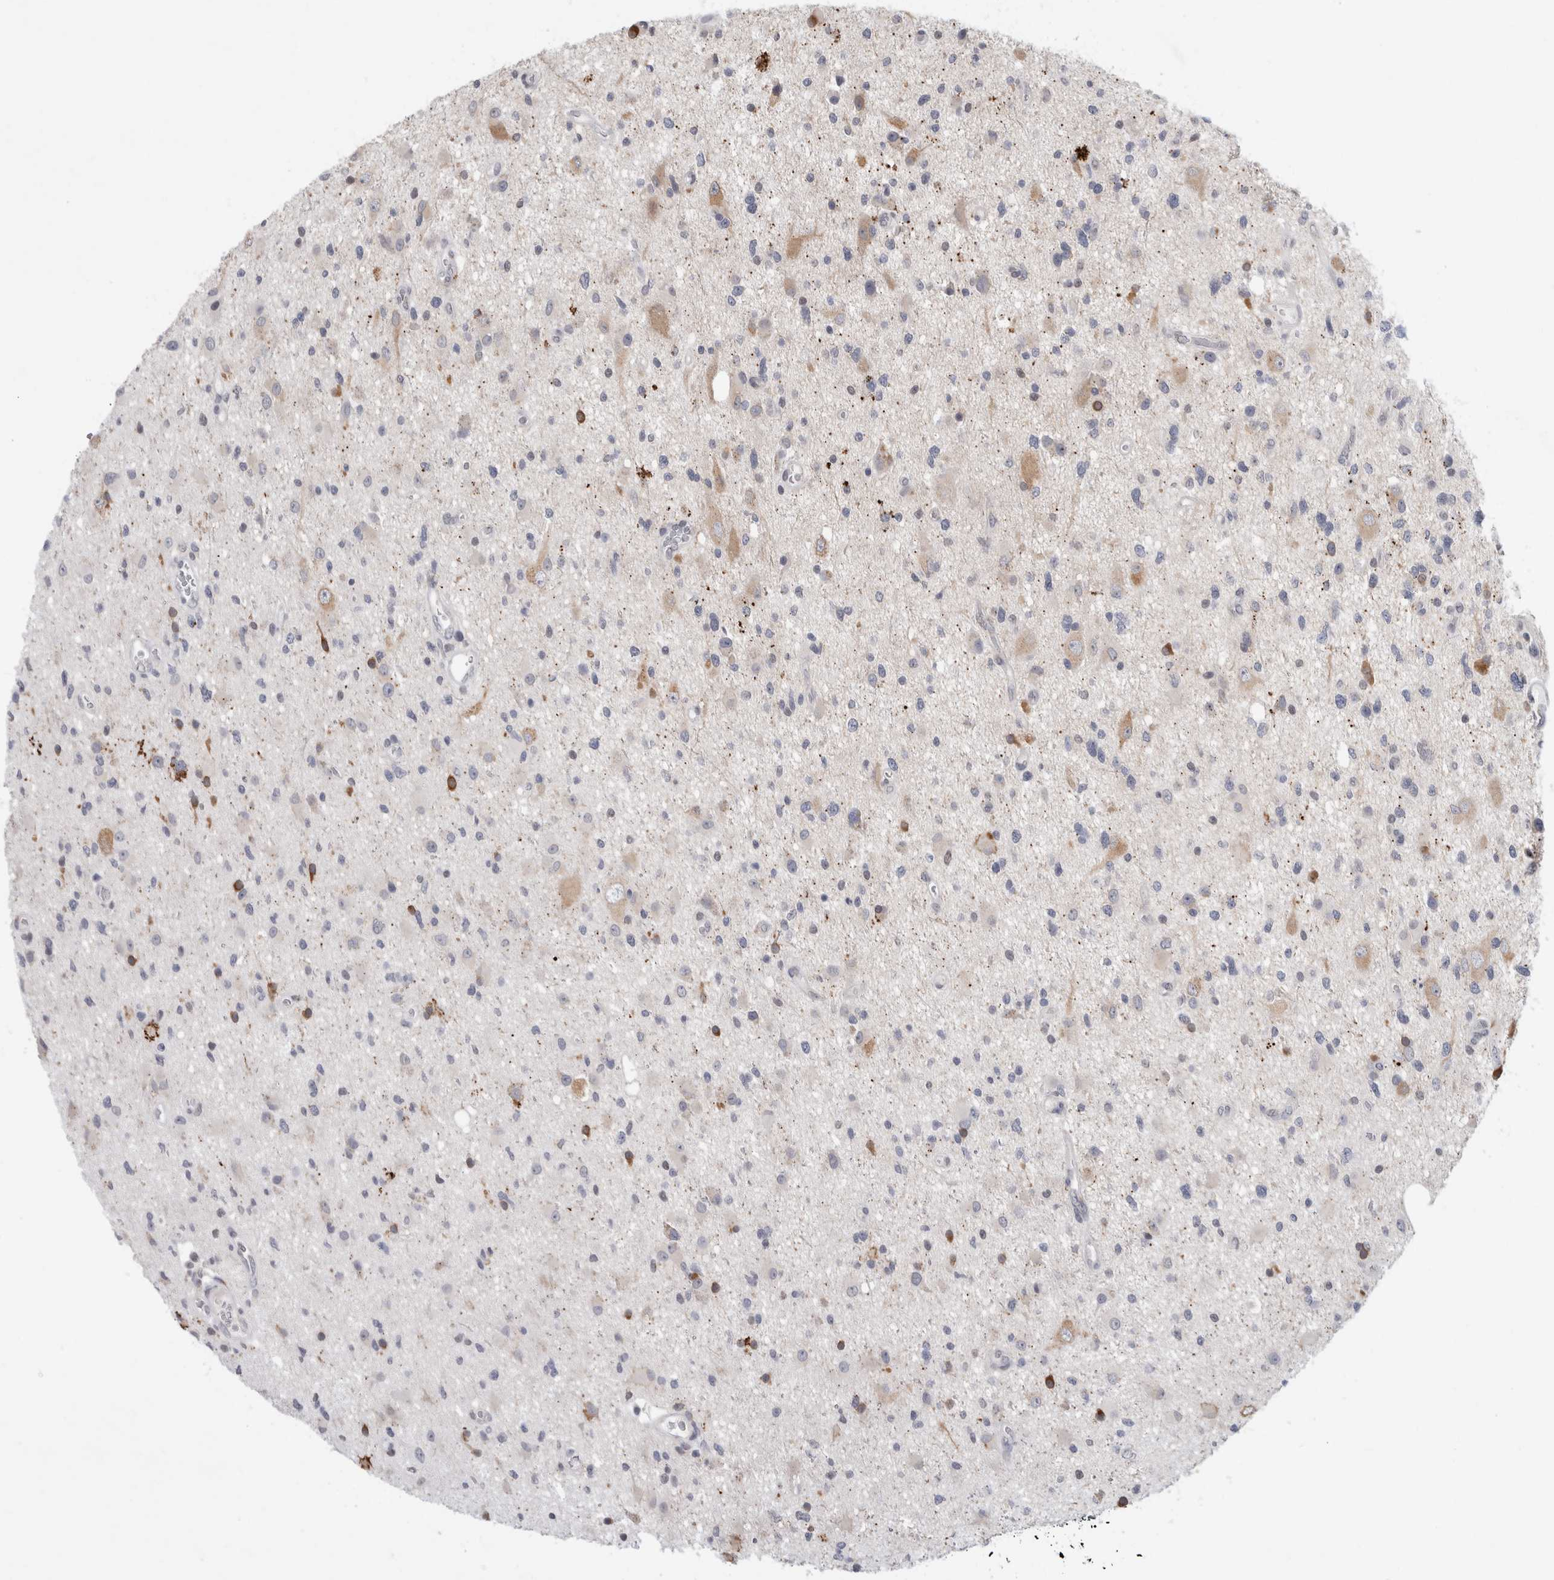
{"staining": {"intensity": "moderate", "quantity": "<25%", "location": "cytoplasmic/membranous"}, "tissue": "glioma", "cell_type": "Tumor cells", "image_type": "cancer", "snomed": [{"axis": "morphology", "description": "Glioma, malignant, High grade"}, {"axis": "topography", "description": "Brain"}], "caption": "Moderate cytoplasmic/membranous expression for a protein is identified in about <25% of tumor cells of high-grade glioma (malignant) using immunohistochemistry (IHC).", "gene": "NIPA1", "patient": {"sex": "male", "age": 33}}